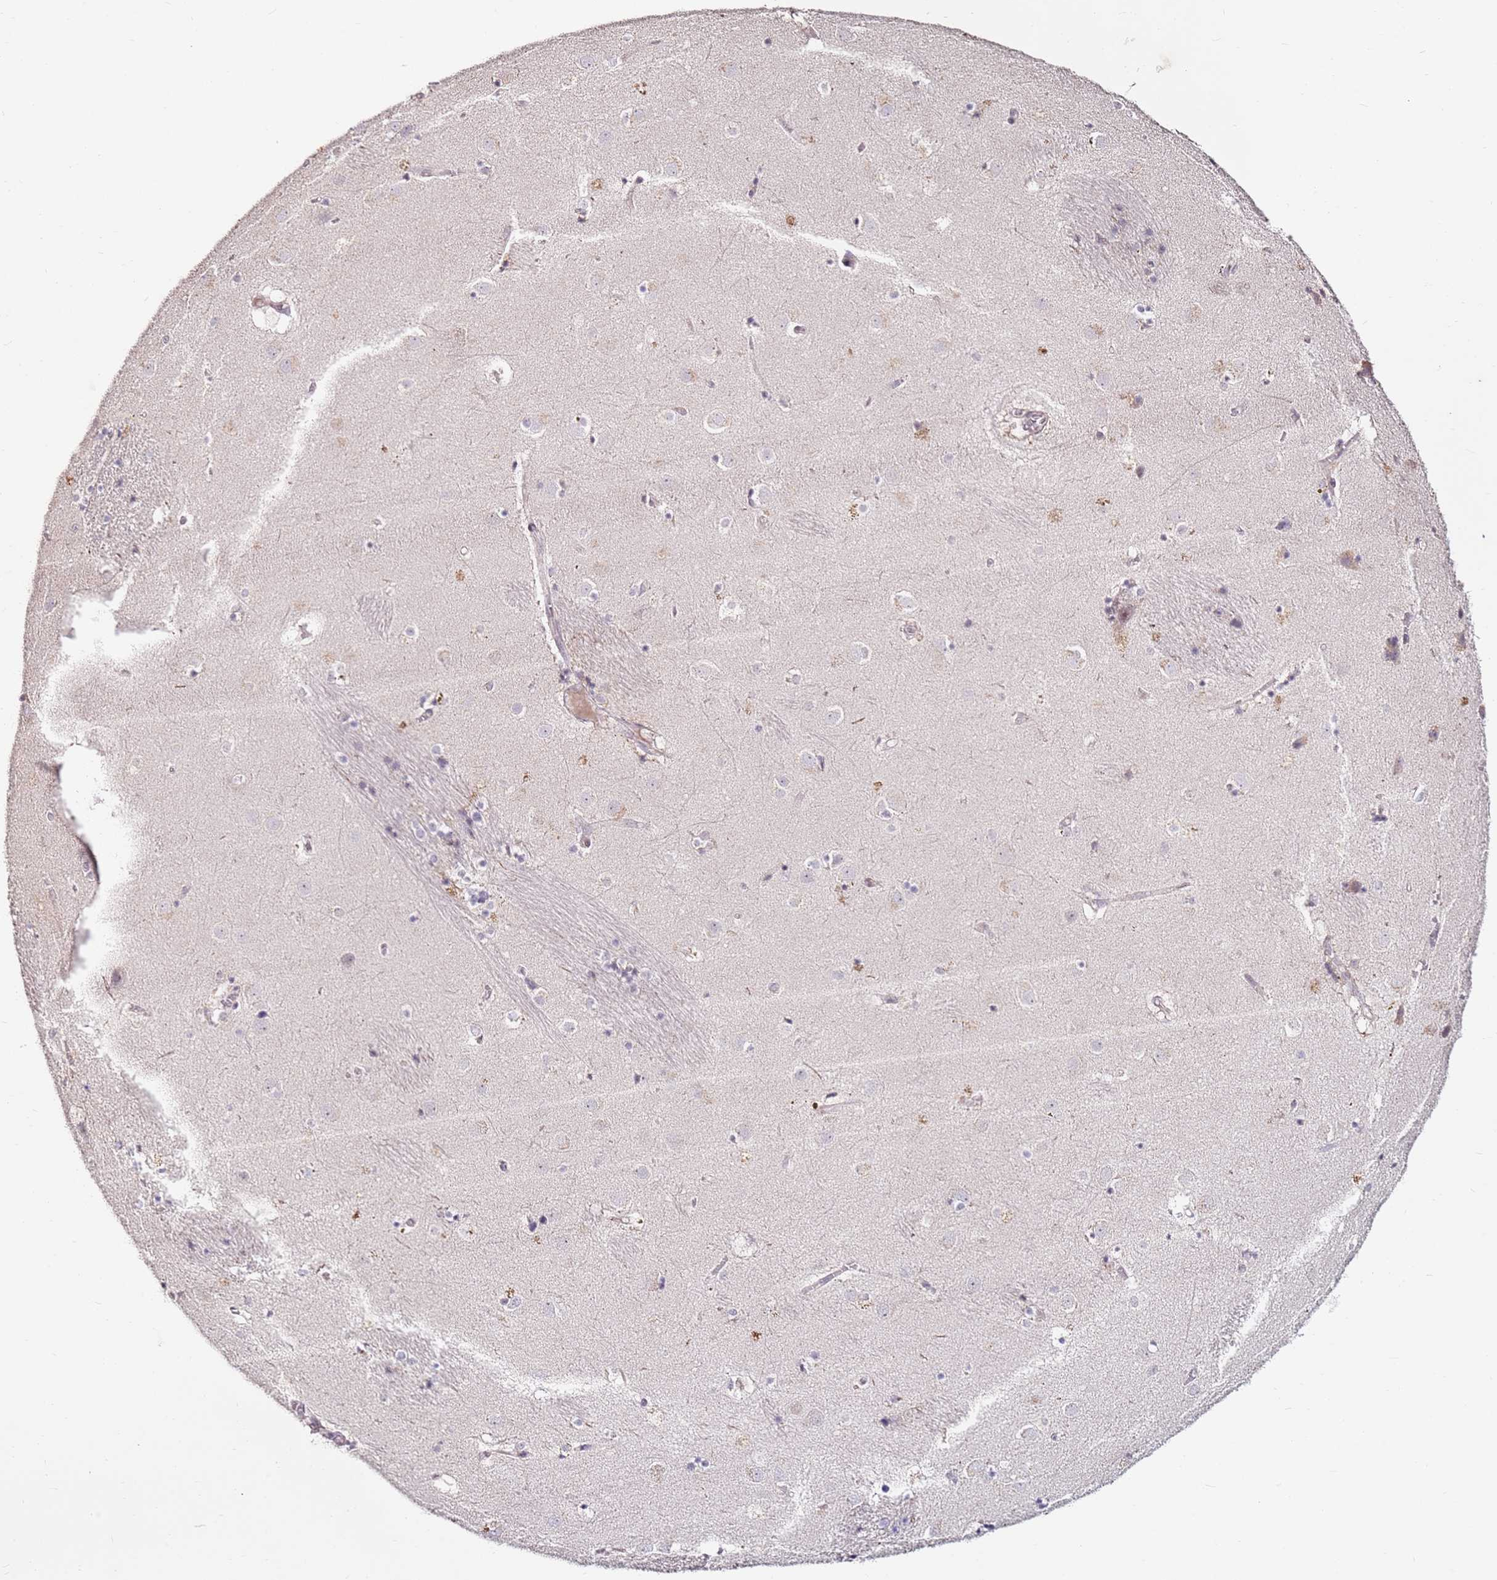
{"staining": {"intensity": "negative", "quantity": "none", "location": "none"}, "tissue": "caudate", "cell_type": "Glial cells", "image_type": "normal", "snomed": [{"axis": "morphology", "description": "Normal tissue, NOS"}, {"axis": "topography", "description": "Lateral ventricle wall"}], "caption": "Caudate was stained to show a protein in brown. There is no significant staining in glial cells. (Brightfield microscopy of DAB (3,3'-diaminobenzidine) immunohistochemistry at high magnification).", "gene": "RARS2", "patient": {"sex": "male", "age": 70}}